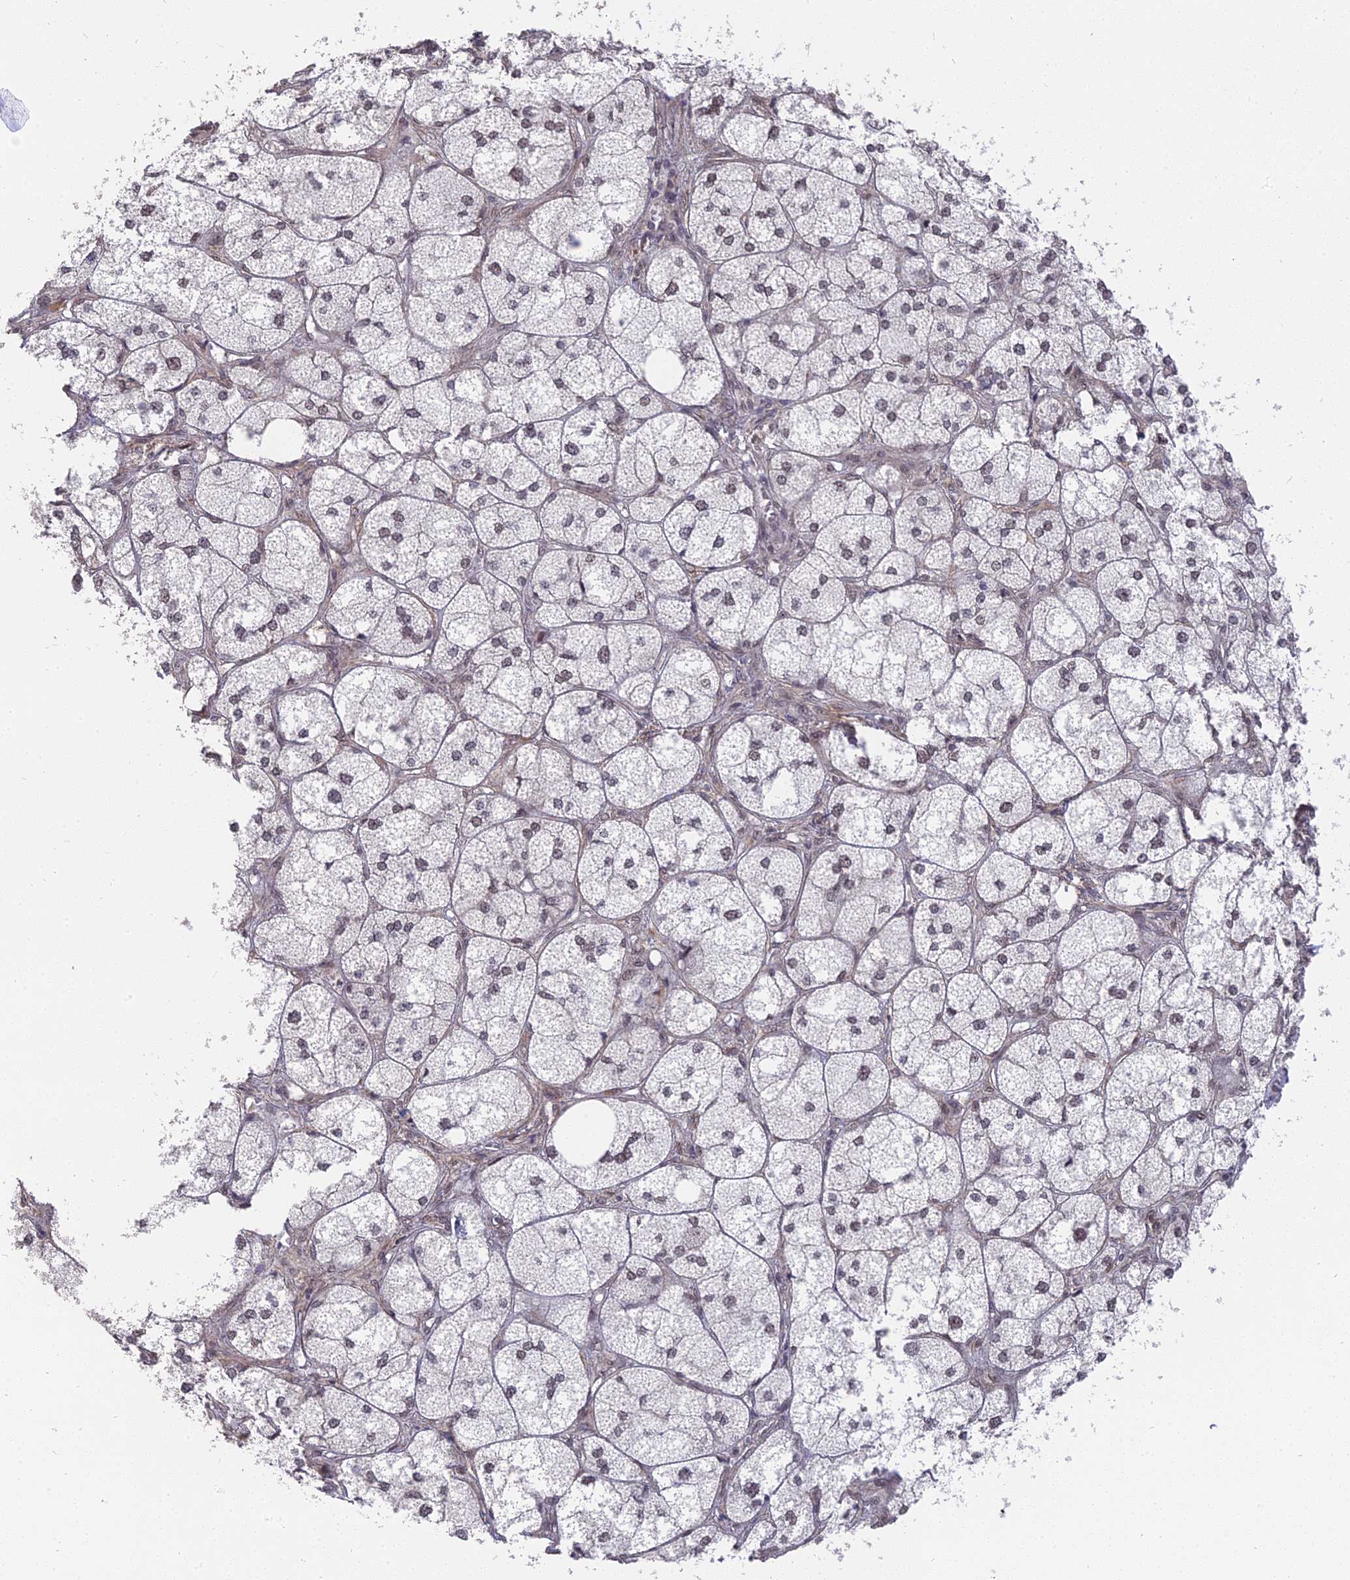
{"staining": {"intensity": "strong", "quantity": "25%-75%", "location": "nuclear"}, "tissue": "adrenal gland", "cell_type": "Glandular cells", "image_type": "normal", "snomed": [{"axis": "morphology", "description": "Normal tissue, NOS"}, {"axis": "topography", "description": "Adrenal gland"}], "caption": "Immunohistochemistry (IHC) (DAB (3,3'-diaminobenzidine)) staining of benign adrenal gland reveals strong nuclear protein expression in approximately 25%-75% of glandular cells.", "gene": "NR1H3", "patient": {"sex": "female", "age": 61}}